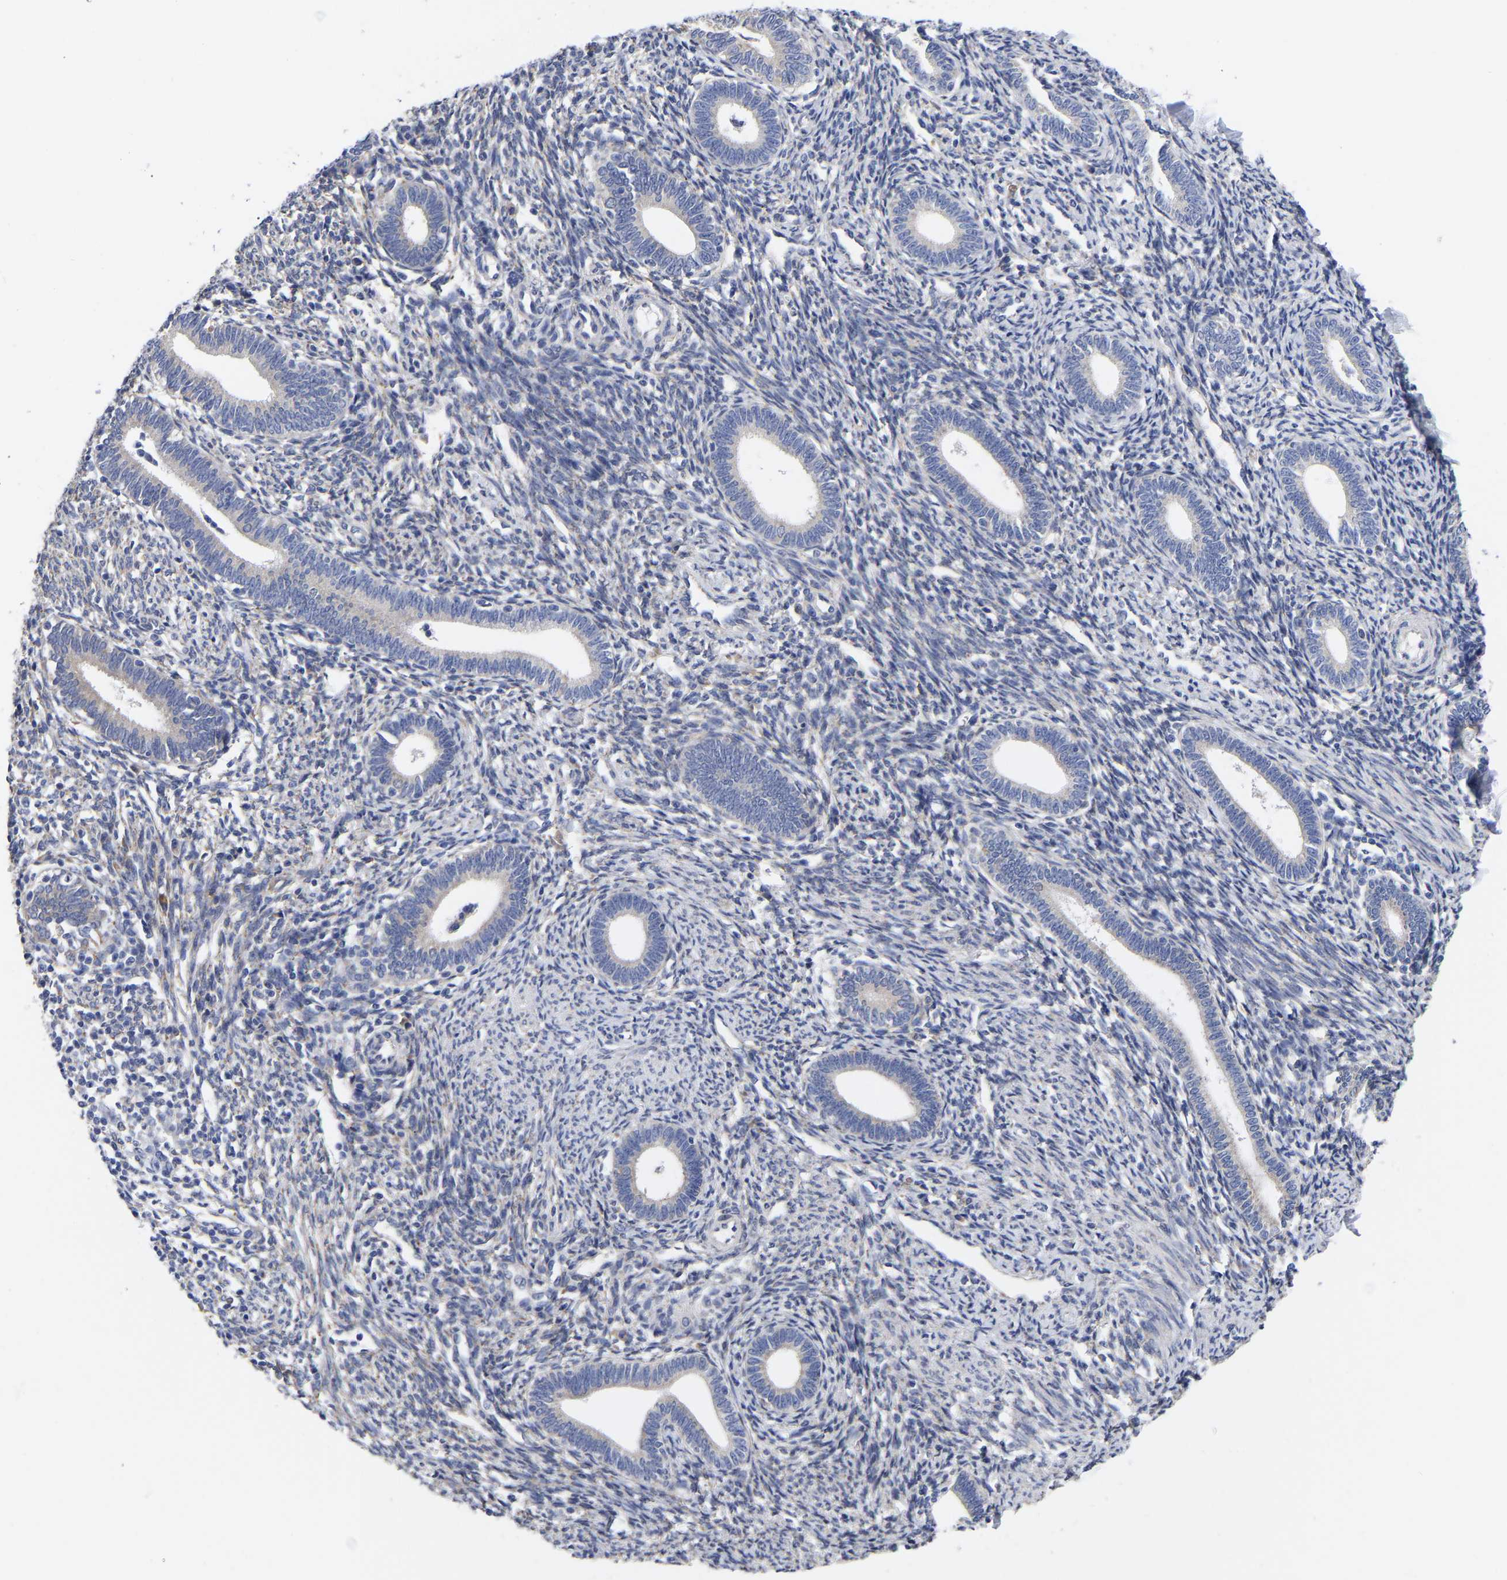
{"staining": {"intensity": "moderate", "quantity": "<25%", "location": "cytoplasmic/membranous"}, "tissue": "endometrium", "cell_type": "Cells in endometrial stroma", "image_type": "normal", "snomed": [{"axis": "morphology", "description": "Normal tissue, NOS"}, {"axis": "topography", "description": "Endometrium"}], "caption": "The histopathology image reveals staining of unremarkable endometrium, revealing moderate cytoplasmic/membranous protein positivity (brown color) within cells in endometrial stroma. Immunohistochemistry stains the protein of interest in brown and the nuclei are stained blue.", "gene": "CFAP298", "patient": {"sex": "female", "age": 41}}